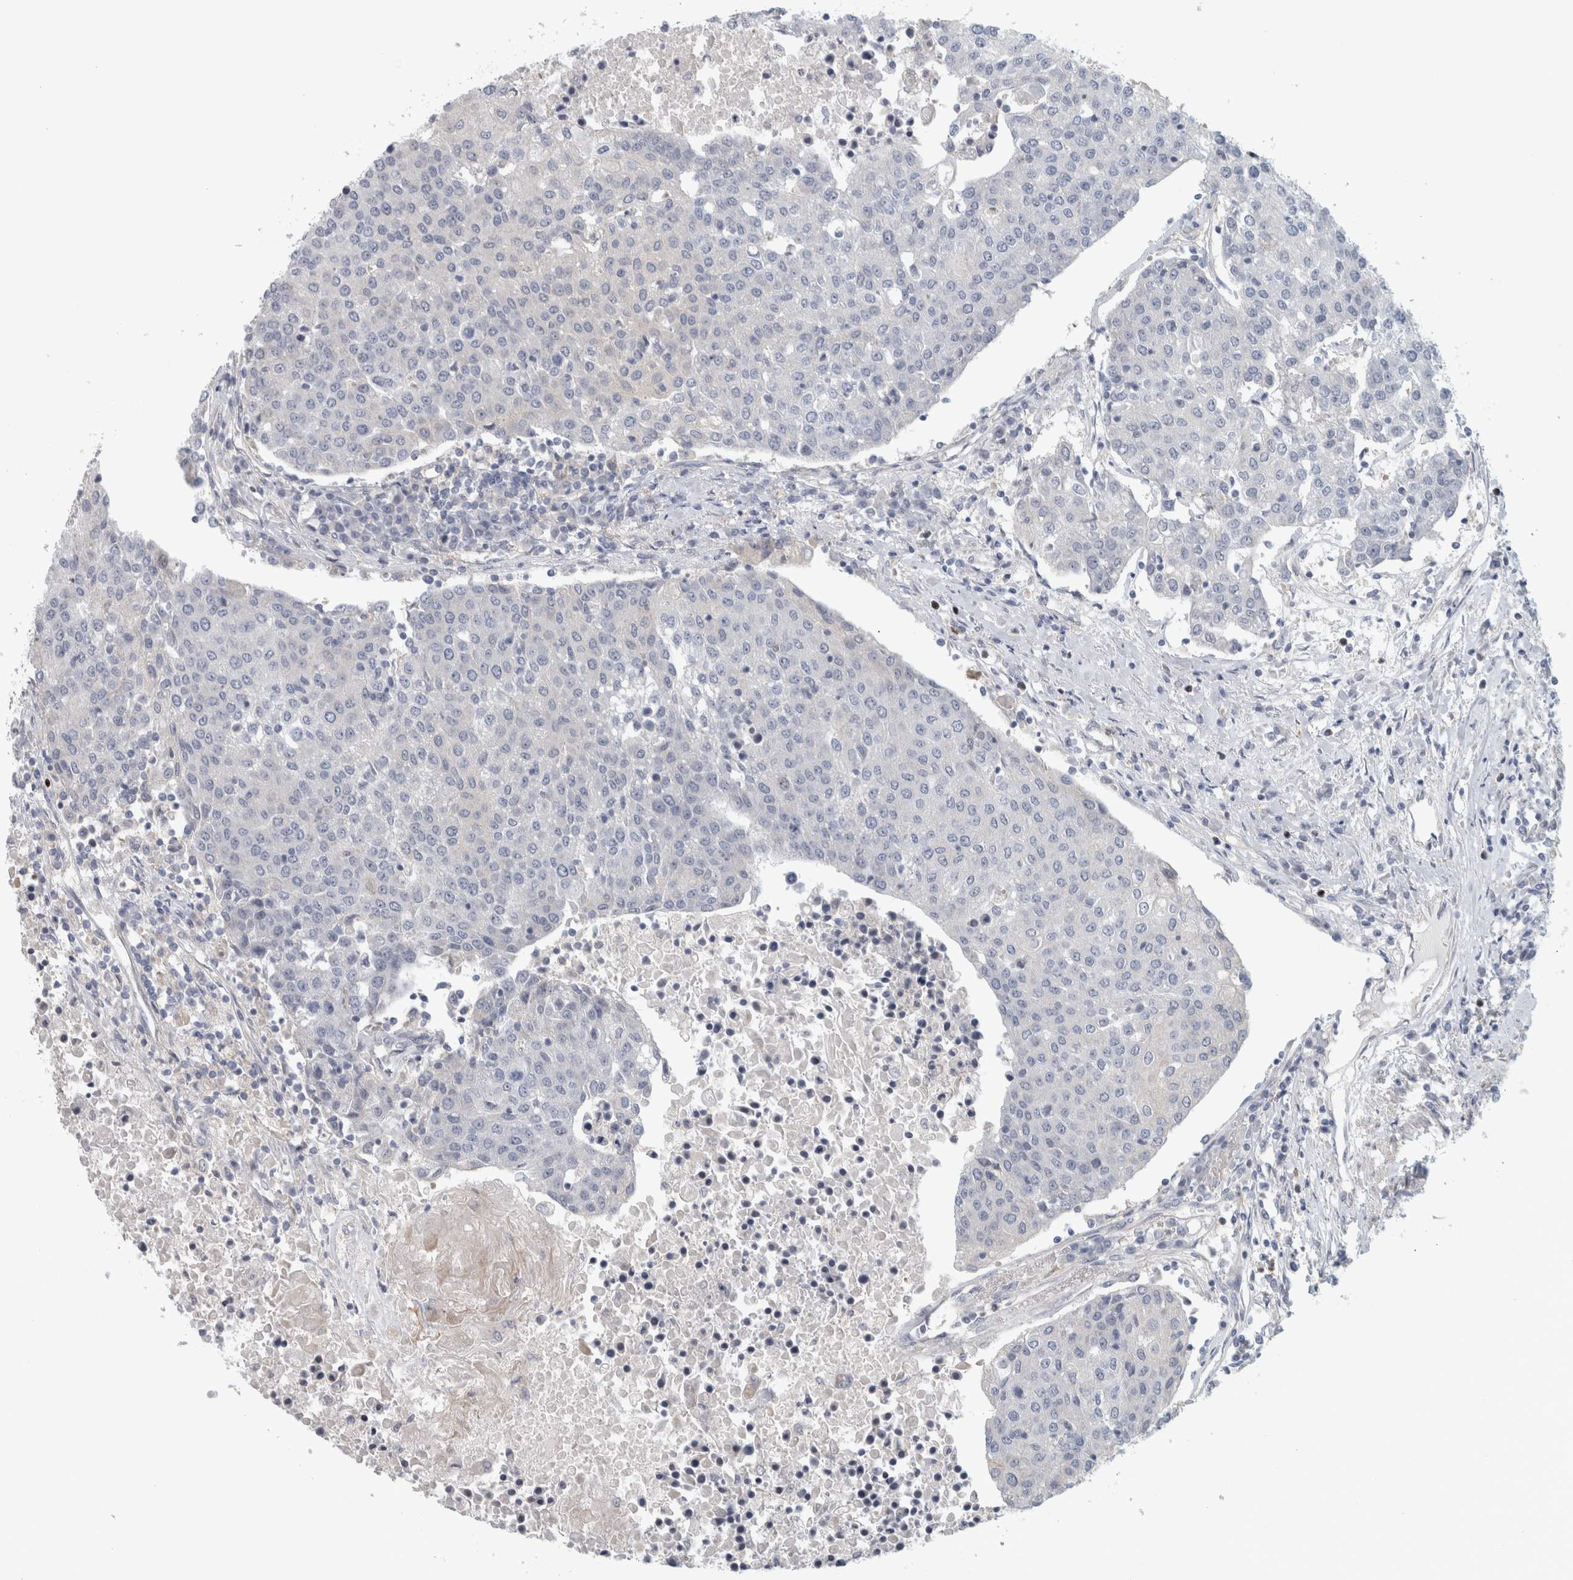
{"staining": {"intensity": "negative", "quantity": "none", "location": "none"}, "tissue": "urothelial cancer", "cell_type": "Tumor cells", "image_type": "cancer", "snomed": [{"axis": "morphology", "description": "Urothelial carcinoma, High grade"}, {"axis": "topography", "description": "Urinary bladder"}], "caption": "An immunohistochemistry (IHC) image of urothelial cancer is shown. There is no staining in tumor cells of urothelial cancer.", "gene": "ZNF804B", "patient": {"sex": "female", "age": 85}}